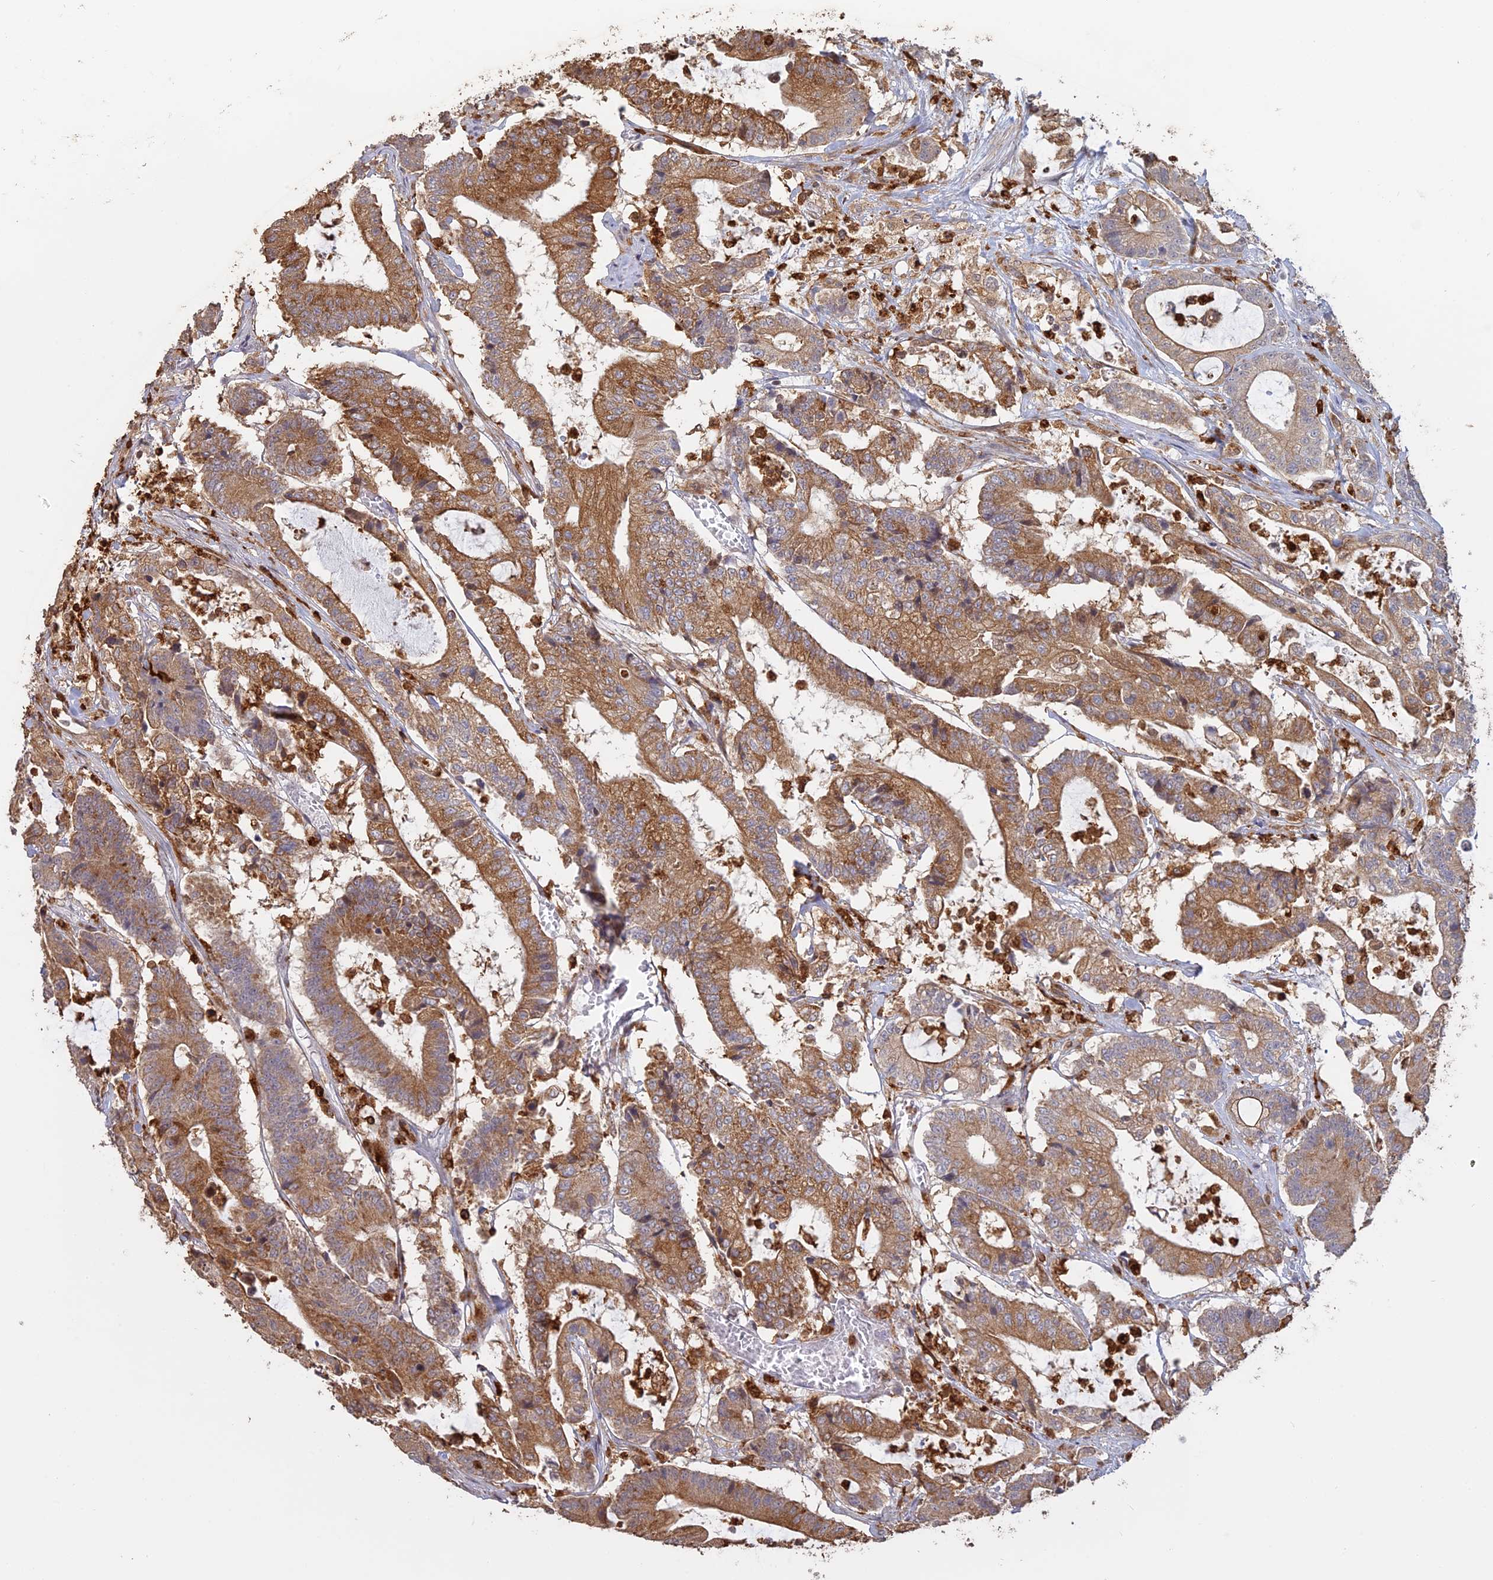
{"staining": {"intensity": "moderate", "quantity": ">75%", "location": "cytoplasmic/membranous"}, "tissue": "colorectal cancer", "cell_type": "Tumor cells", "image_type": "cancer", "snomed": [{"axis": "morphology", "description": "Adenocarcinoma, NOS"}, {"axis": "topography", "description": "Colon"}], "caption": "An immunohistochemistry micrograph of tumor tissue is shown. Protein staining in brown highlights moderate cytoplasmic/membranous positivity in colorectal cancer (adenocarcinoma) within tumor cells.", "gene": "APOBR", "patient": {"sex": "female", "age": 84}}